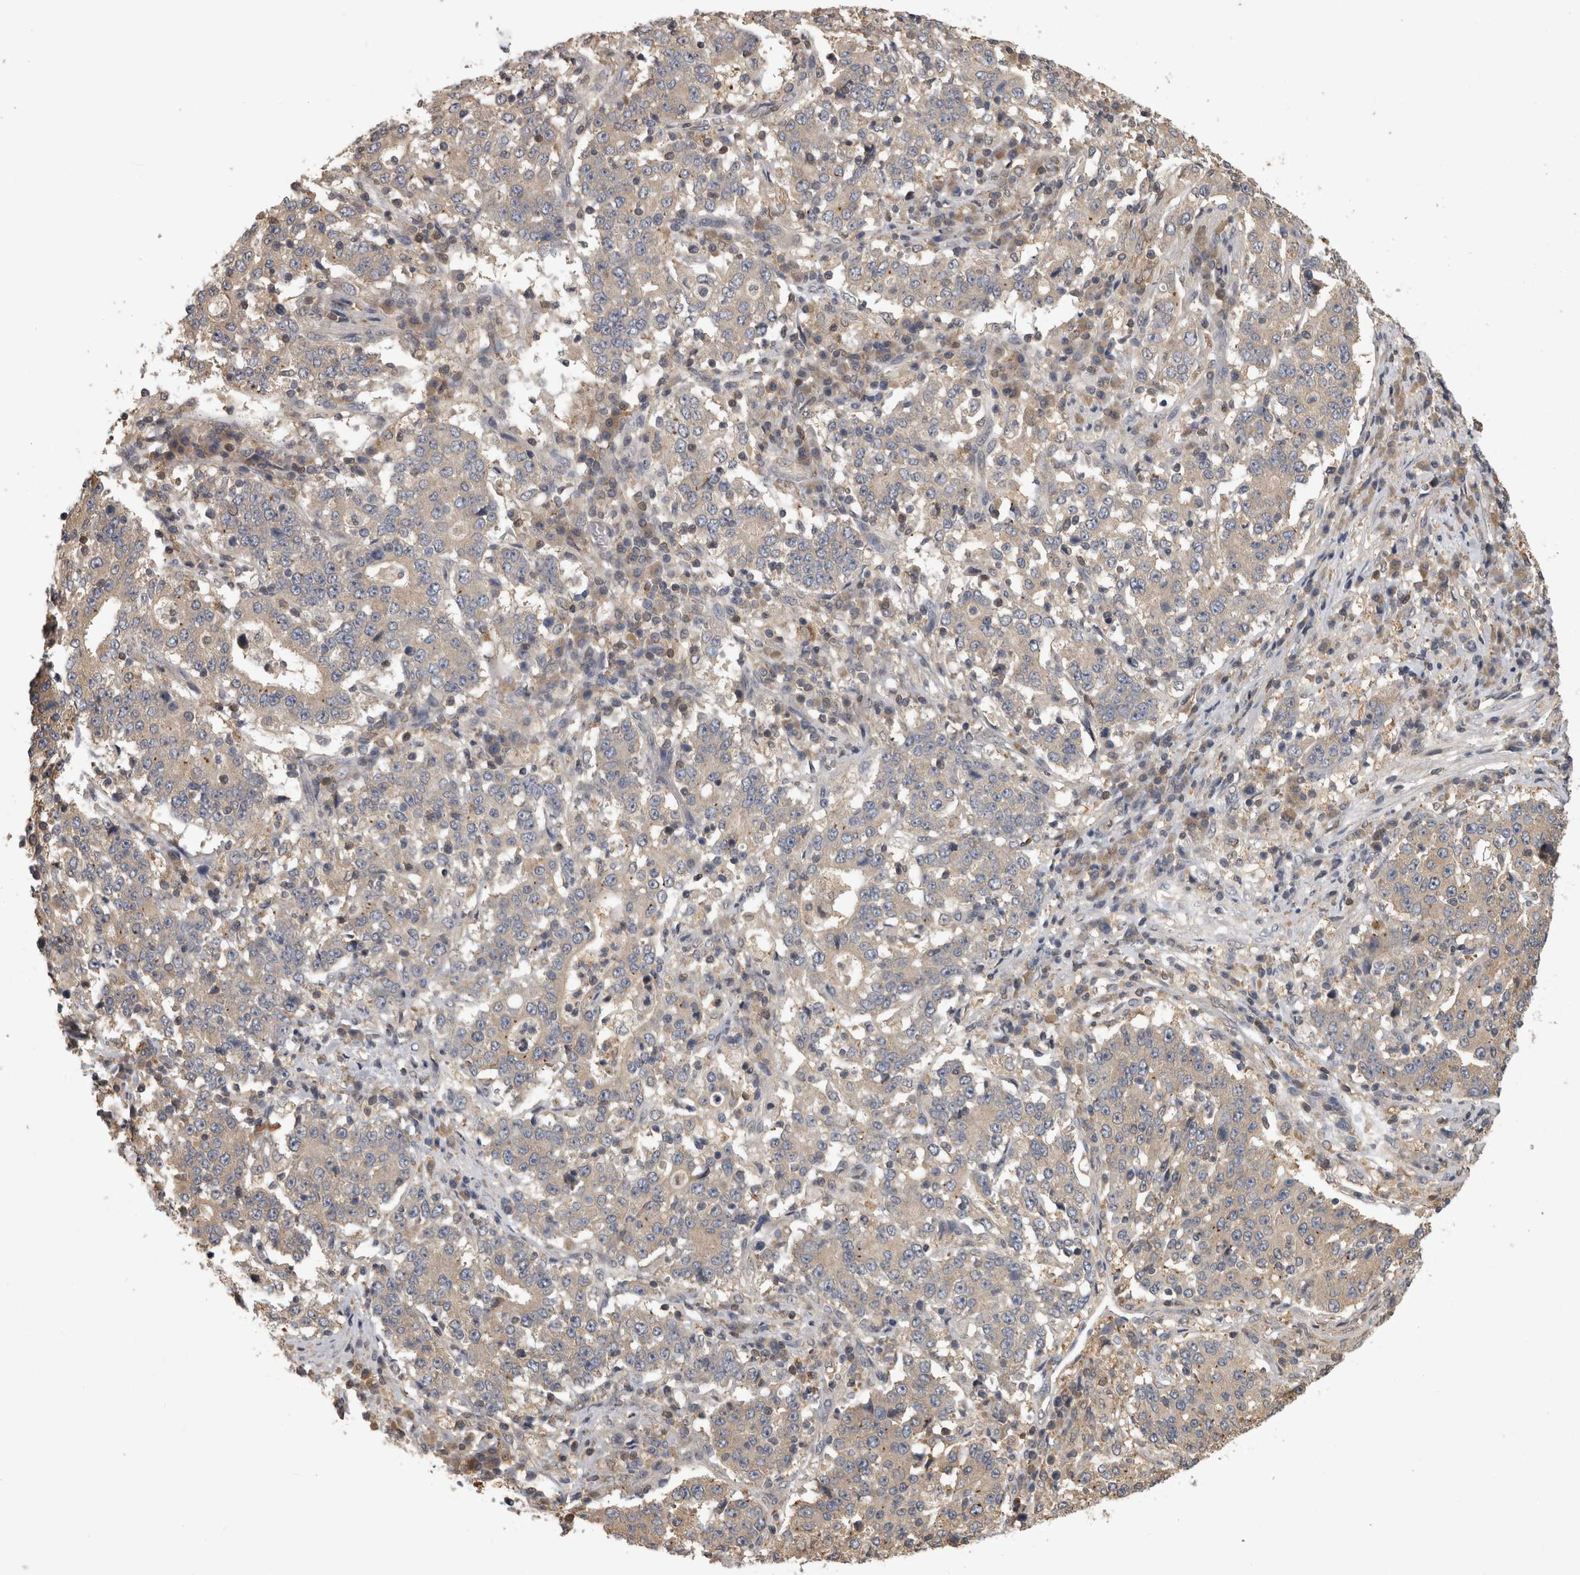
{"staining": {"intensity": "weak", "quantity": "<25%", "location": "cytoplasmic/membranous"}, "tissue": "stomach cancer", "cell_type": "Tumor cells", "image_type": "cancer", "snomed": [{"axis": "morphology", "description": "Adenocarcinoma, NOS"}, {"axis": "topography", "description": "Stomach"}], "caption": "Immunohistochemistry micrograph of stomach cancer (adenocarcinoma) stained for a protein (brown), which shows no expression in tumor cells.", "gene": "APRT", "patient": {"sex": "male", "age": 59}}